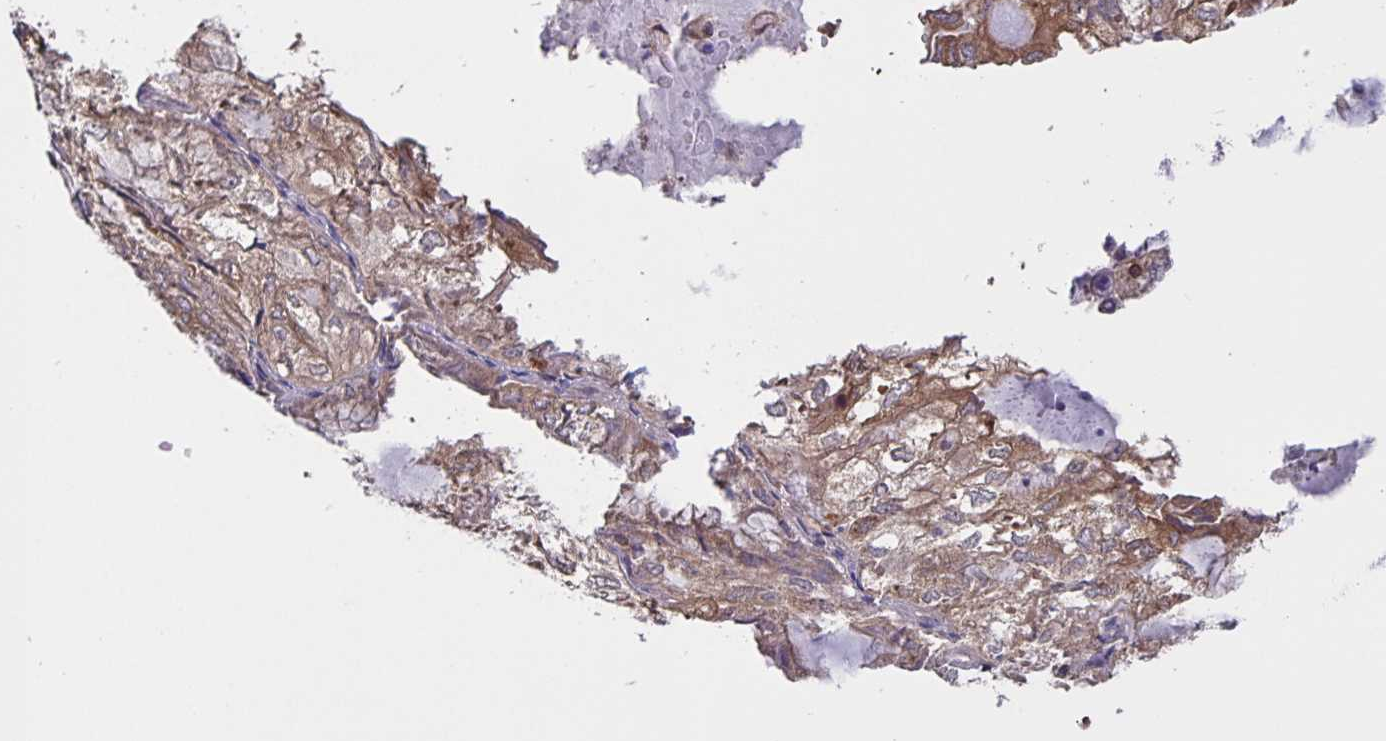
{"staining": {"intensity": "moderate", "quantity": "25%-75%", "location": "cytoplasmic/membranous"}, "tissue": "endometrial cancer", "cell_type": "Tumor cells", "image_type": "cancer", "snomed": [{"axis": "morphology", "description": "Adenocarcinoma, NOS"}, {"axis": "topography", "description": "Endometrium"}], "caption": "Immunohistochemical staining of endometrial cancer (adenocarcinoma) shows medium levels of moderate cytoplasmic/membranous protein expression in approximately 25%-75% of tumor cells.", "gene": "FEM1C", "patient": {"sex": "female", "age": 81}}